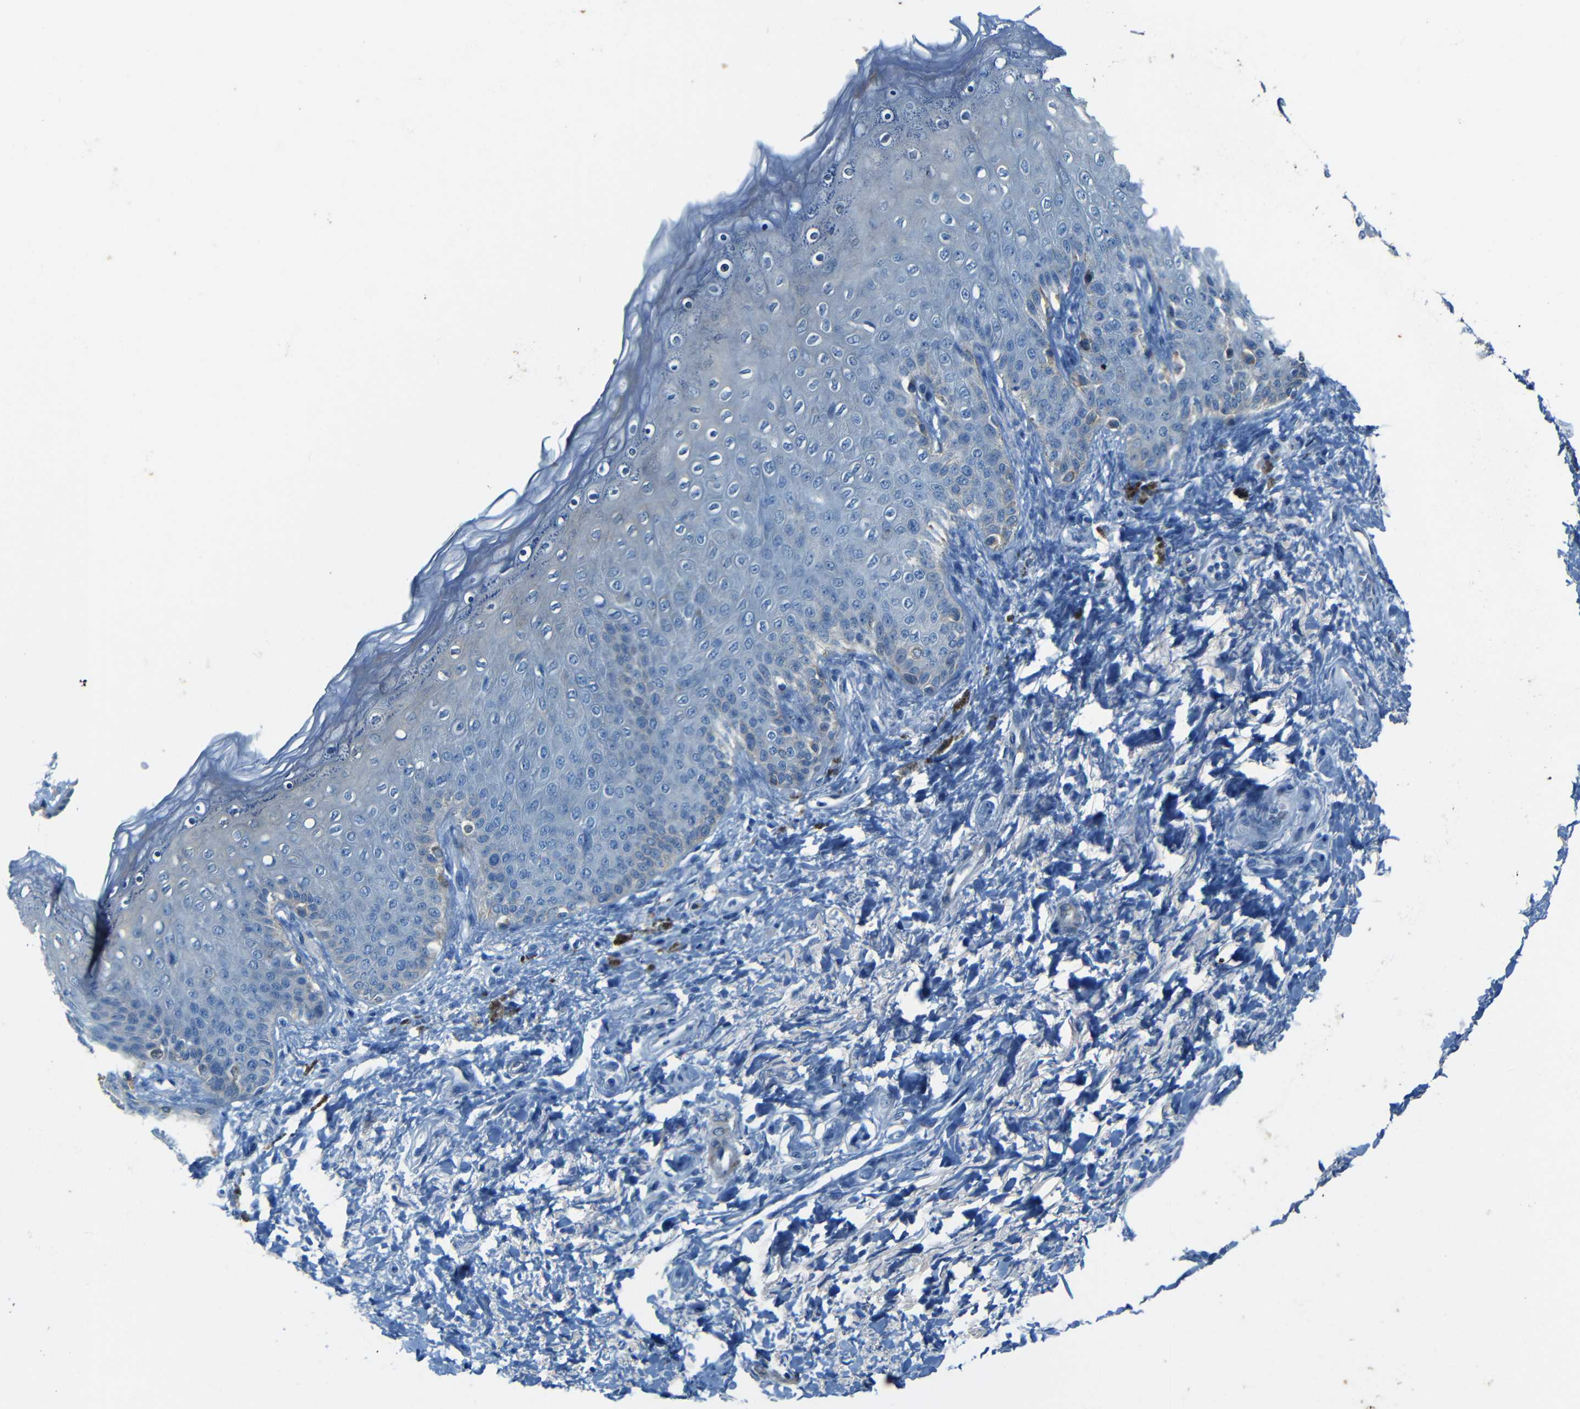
{"staining": {"intensity": "negative", "quantity": "none", "location": "none"}, "tissue": "skin", "cell_type": "Epidermal cells", "image_type": "normal", "snomed": [{"axis": "morphology", "description": "Normal tissue, NOS"}, {"axis": "topography", "description": "Anal"}], "caption": "The immunohistochemistry (IHC) histopathology image has no significant positivity in epidermal cells of skin.", "gene": "MAP2", "patient": {"sex": "female", "age": 46}}